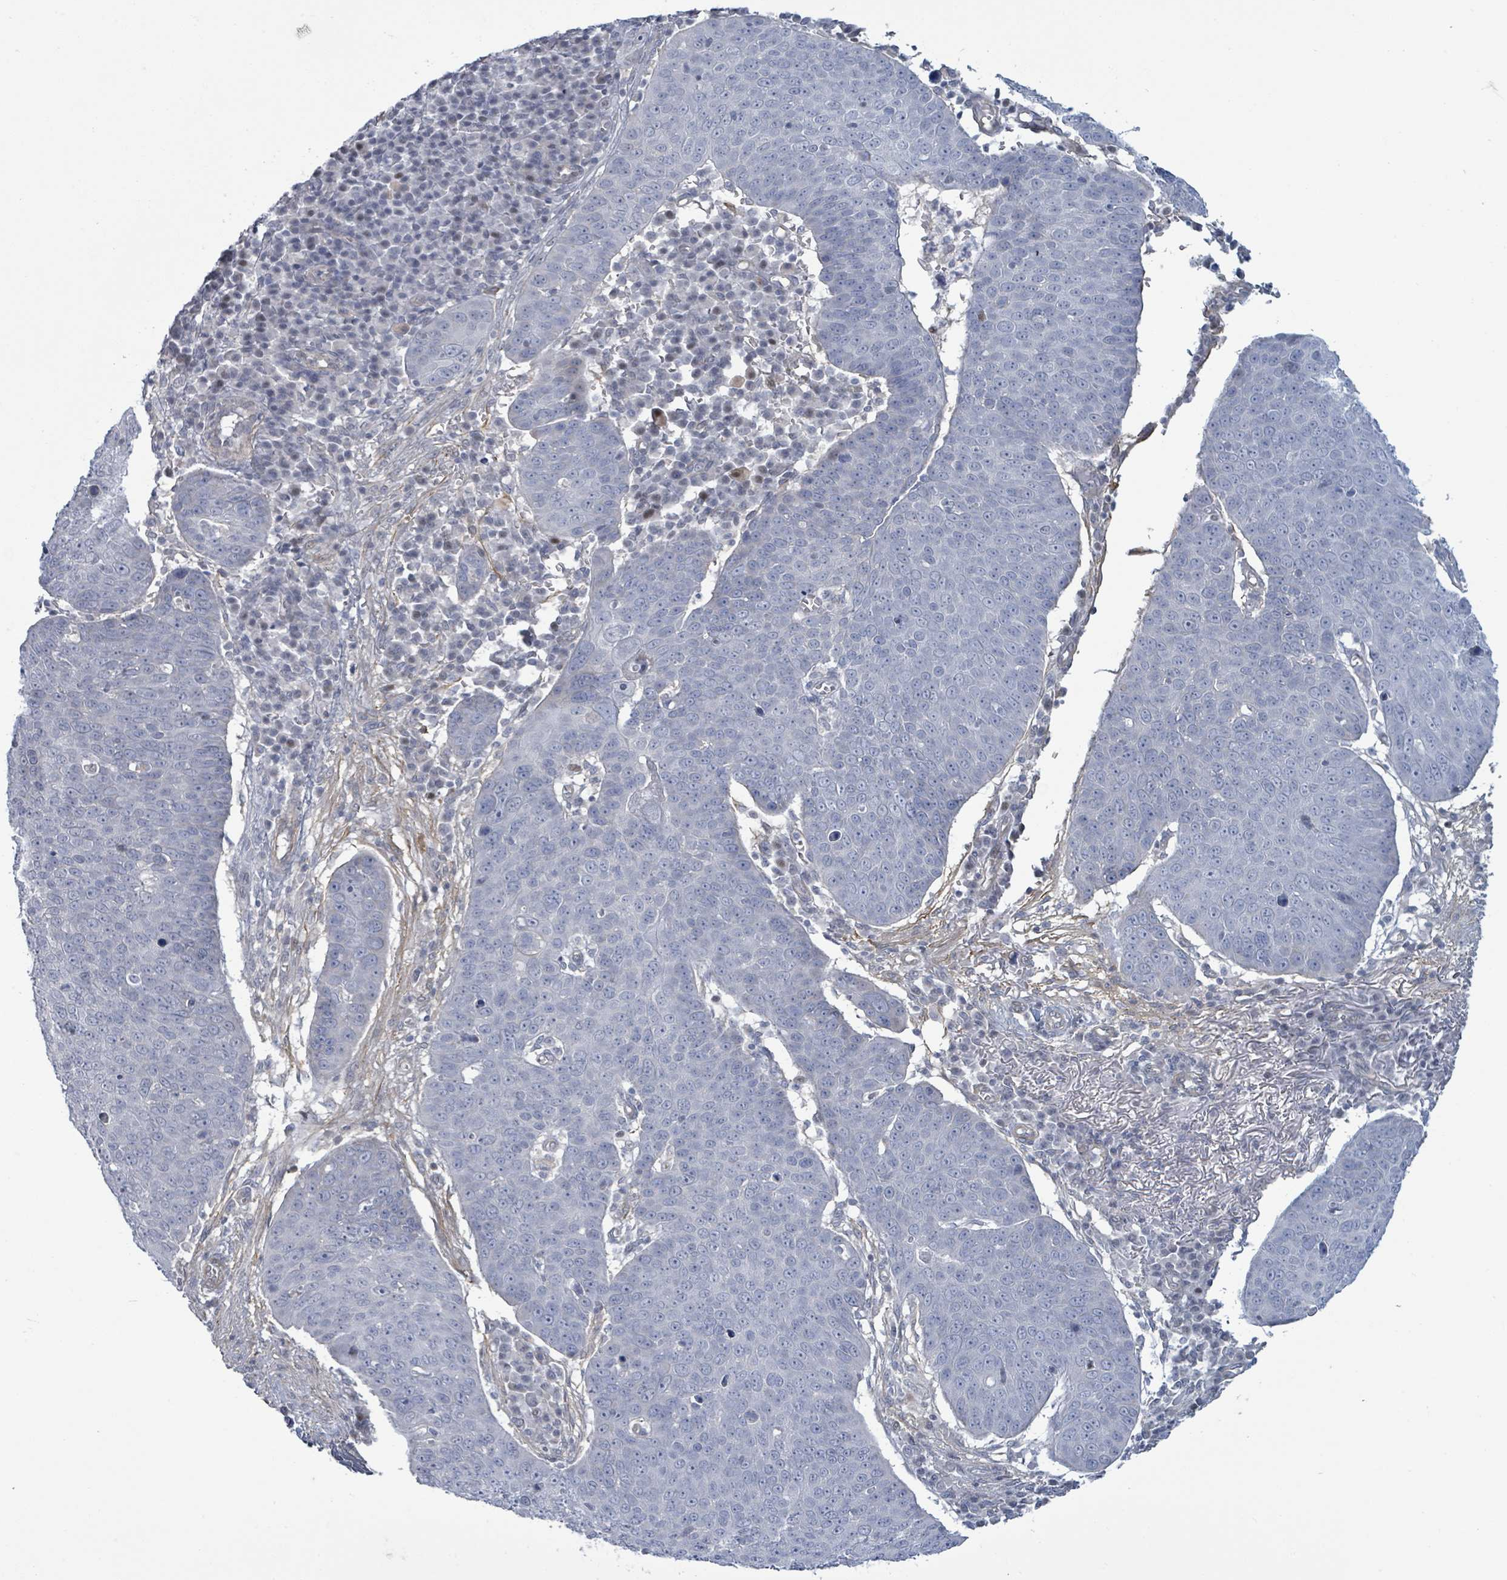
{"staining": {"intensity": "negative", "quantity": "none", "location": "none"}, "tissue": "skin cancer", "cell_type": "Tumor cells", "image_type": "cancer", "snomed": [{"axis": "morphology", "description": "Squamous cell carcinoma, NOS"}, {"axis": "topography", "description": "Skin"}], "caption": "Immunohistochemical staining of squamous cell carcinoma (skin) shows no significant positivity in tumor cells.", "gene": "DMRTC1B", "patient": {"sex": "male", "age": 71}}